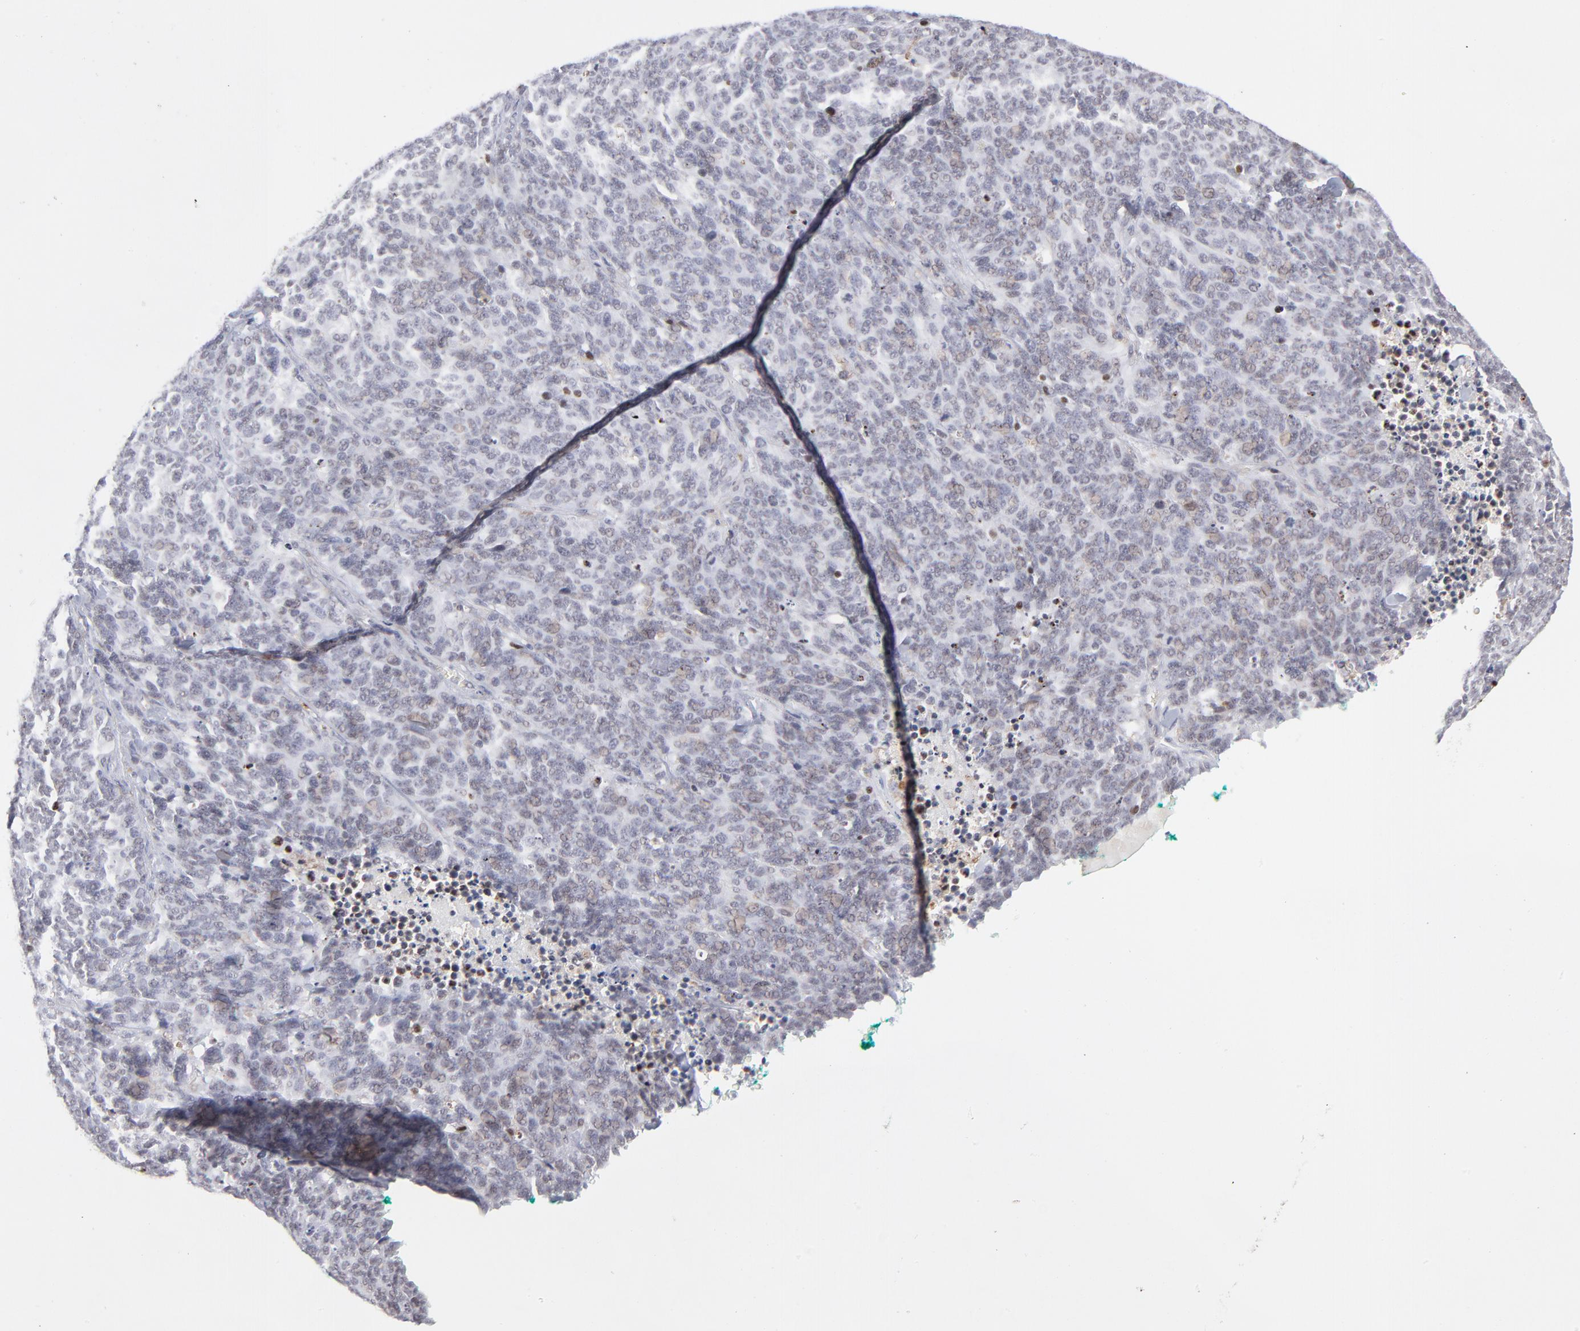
{"staining": {"intensity": "negative", "quantity": "none", "location": "none"}, "tissue": "lung cancer", "cell_type": "Tumor cells", "image_type": "cancer", "snomed": [{"axis": "morphology", "description": "Neoplasm, malignant, NOS"}, {"axis": "topography", "description": "Lung"}], "caption": "A high-resolution micrograph shows immunohistochemistry staining of neoplasm (malignant) (lung), which shows no significant staining in tumor cells.", "gene": "CCR2", "patient": {"sex": "female", "age": 58}}